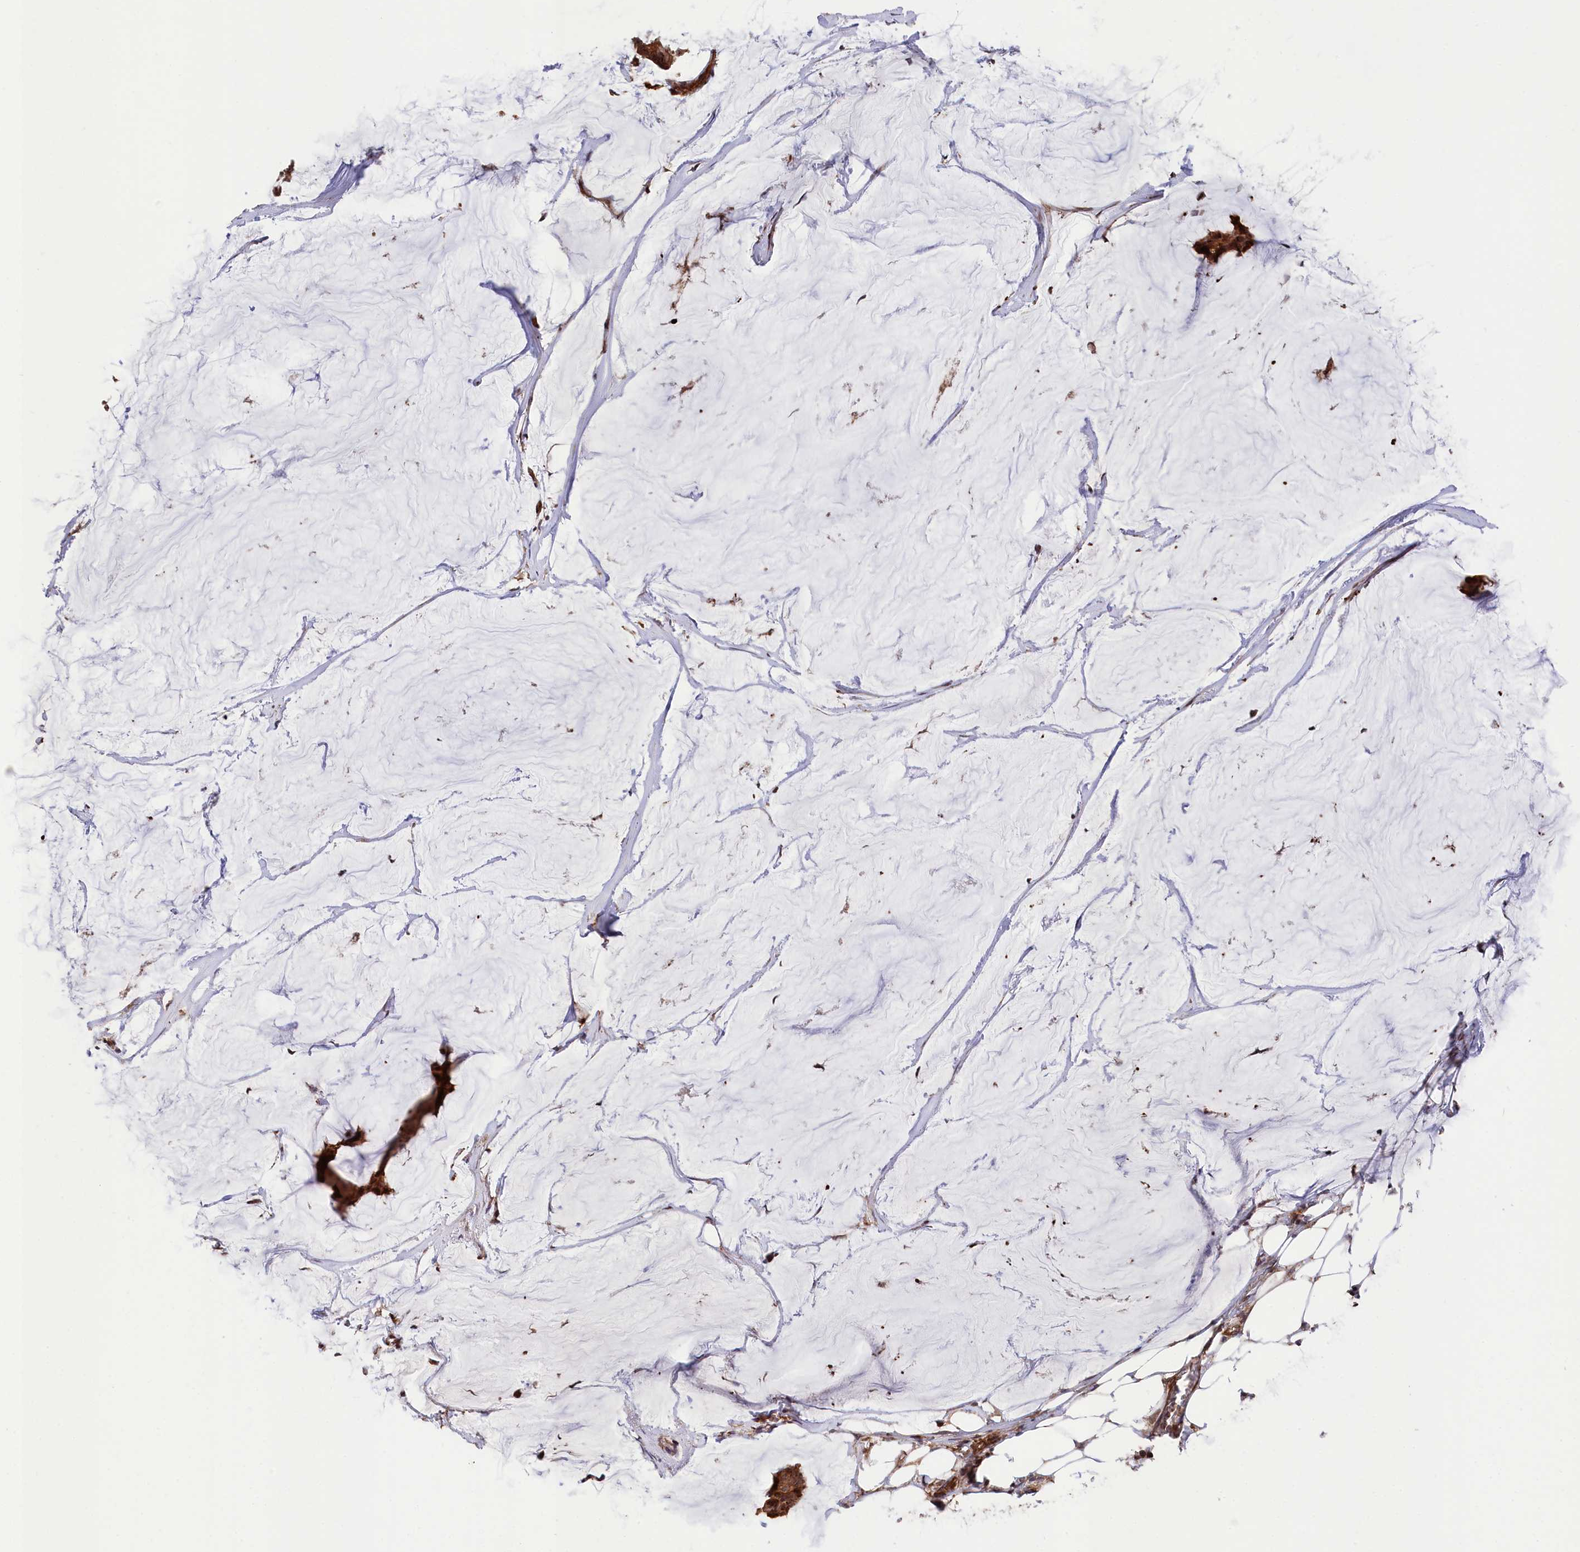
{"staining": {"intensity": "strong", "quantity": ">75%", "location": "cytoplasmic/membranous"}, "tissue": "breast cancer", "cell_type": "Tumor cells", "image_type": "cancer", "snomed": [{"axis": "morphology", "description": "Duct carcinoma"}, {"axis": "topography", "description": "Breast"}], "caption": "Immunohistochemistry histopathology image of breast invasive ductal carcinoma stained for a protein (brown), which shows high levels of strong cytoplasmic/membranous staining in approximately >75% of tumor cells.", "gene": "TNKS1BP1", "patient": {"sex": "female", "age": 93}}